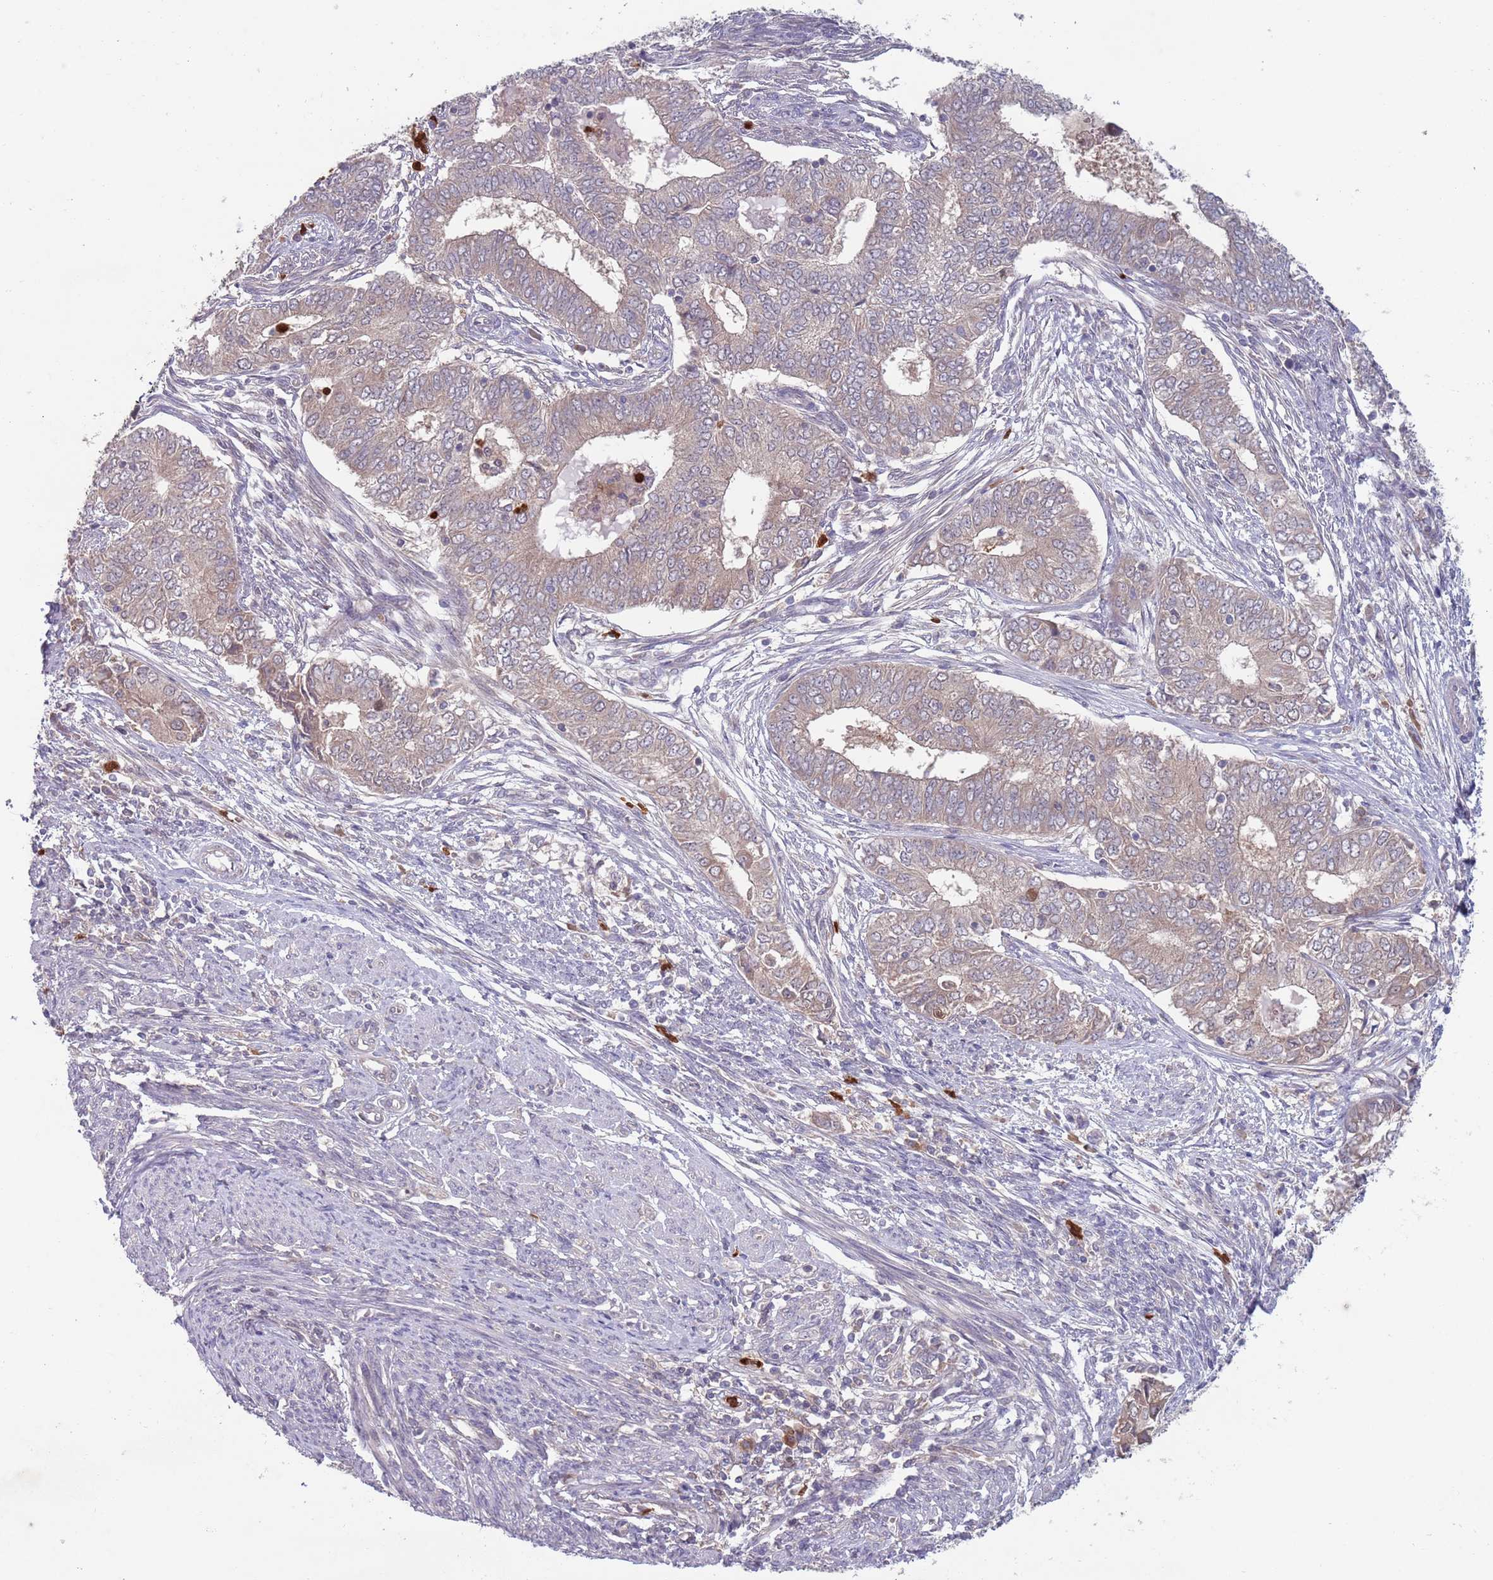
{"staining": {"intensity": "weak", "quantity": "<25%", "location": "cytoplasmic/membranous"}, "tissue": "endometrial cancer", "cell_type": "Tumor cells", "image_type": "cancer", "snomed": [{"axis": "morphology", "description": "Adenocarcinoma, NOS"}, {"axis": "topography", "description": "Endometrium"}], "caption": "A photomicrograph of human endometrial cancer is negative for staining in tumor cells.", "gene": "TYW1", "patient": {"sex": "female", "age": 62}}